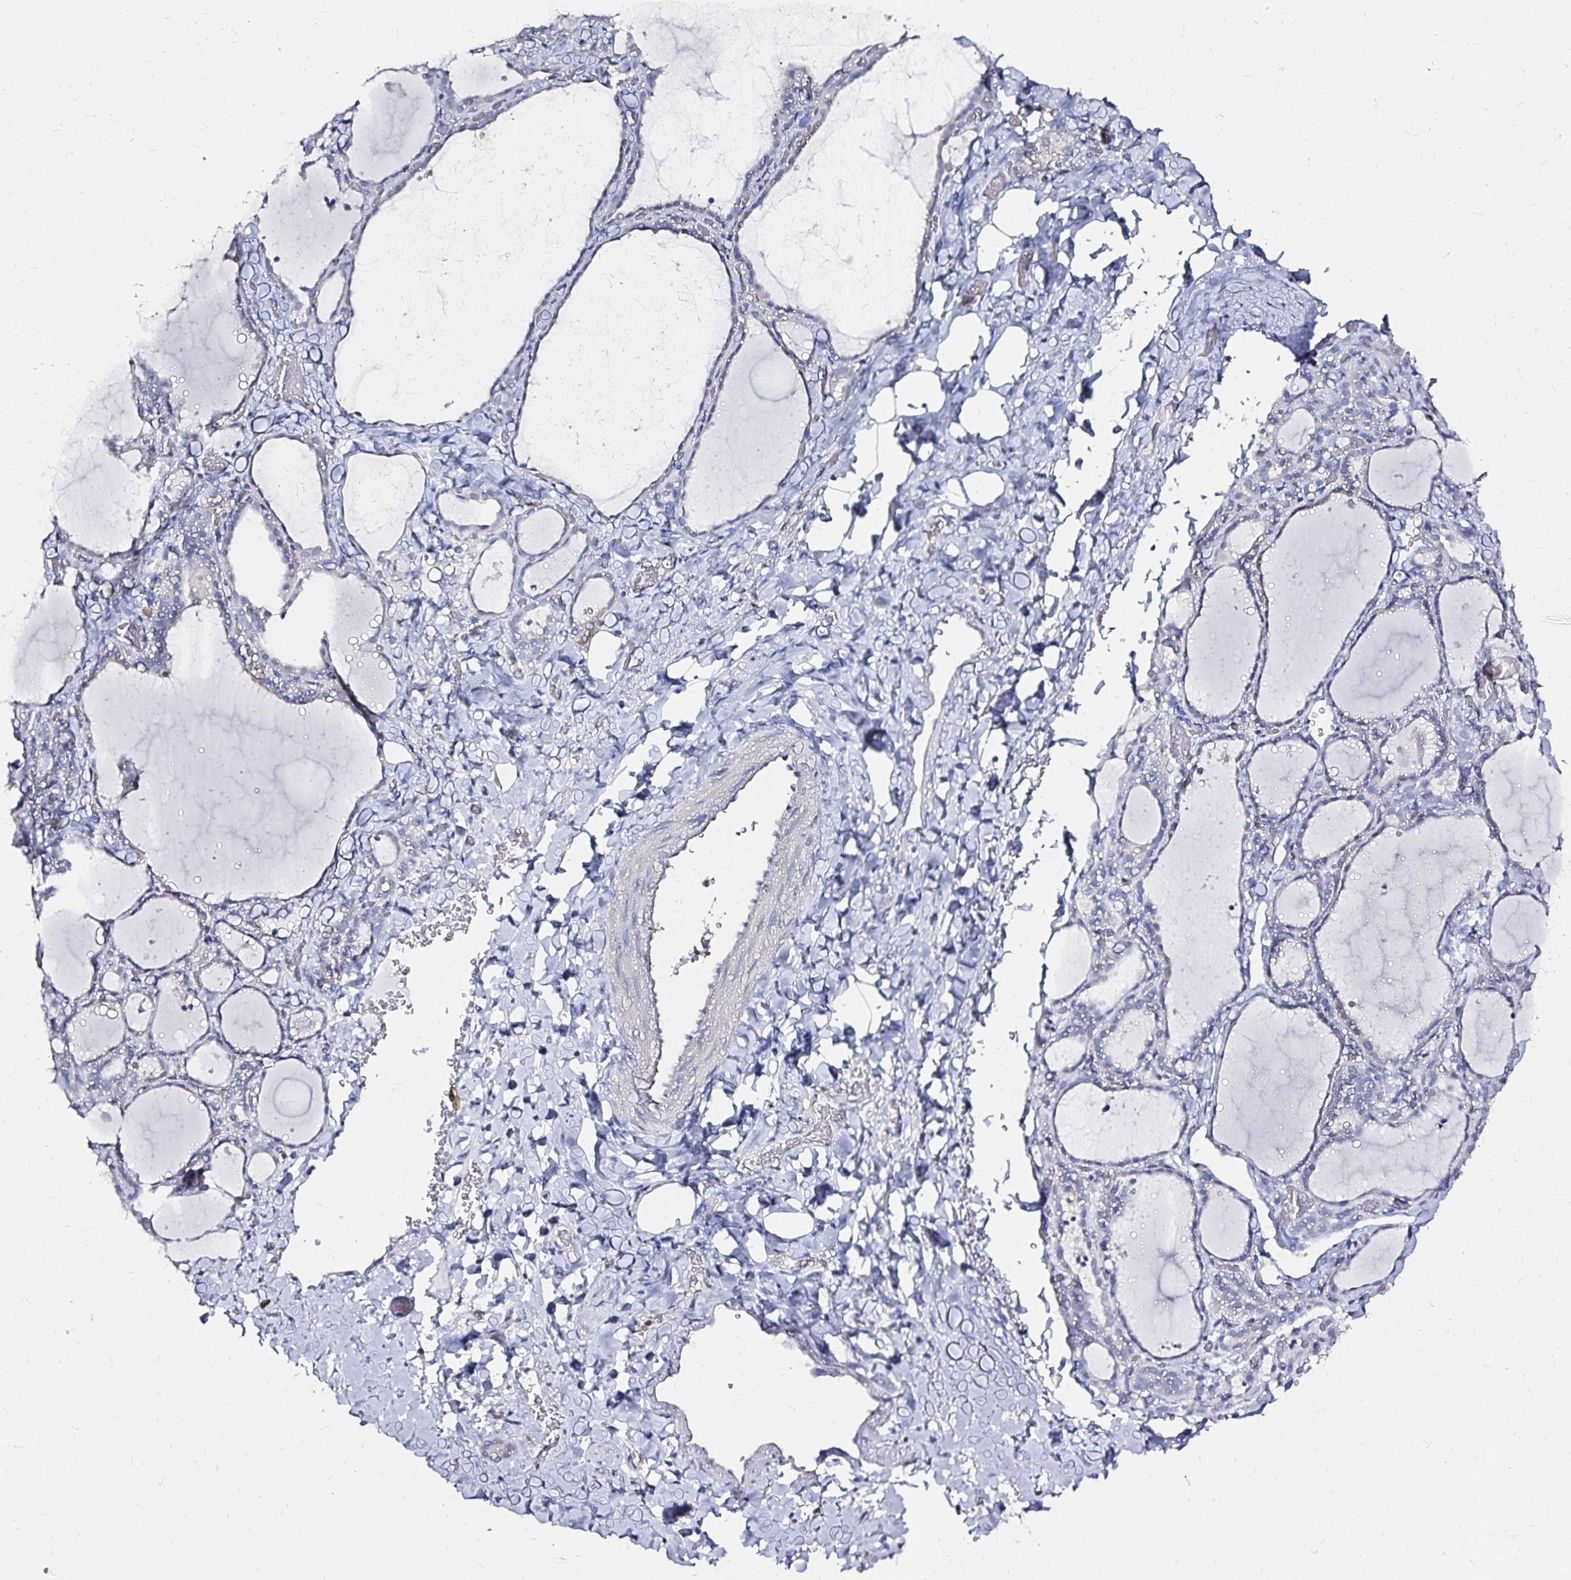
{"staining": {"intensity": "negative", "quantity": "none", "location": "none"}, "tissue": "thyroid gland", "cell_type": "Glandular cells", "image_type": "normal", "snomed": [{"axis": "morphology", "description": "Normal tissue, NOS"}, {"axis": "topography", "description": "Thyroid gland"}], "caption": "Immunohistochemistry photomicrograph of normal thyroid gland stained for a protein (brown), which displays no expression in glandular cells.", "gene": "SLC5A1", "patient": {"sex": "female", "age": 22}}